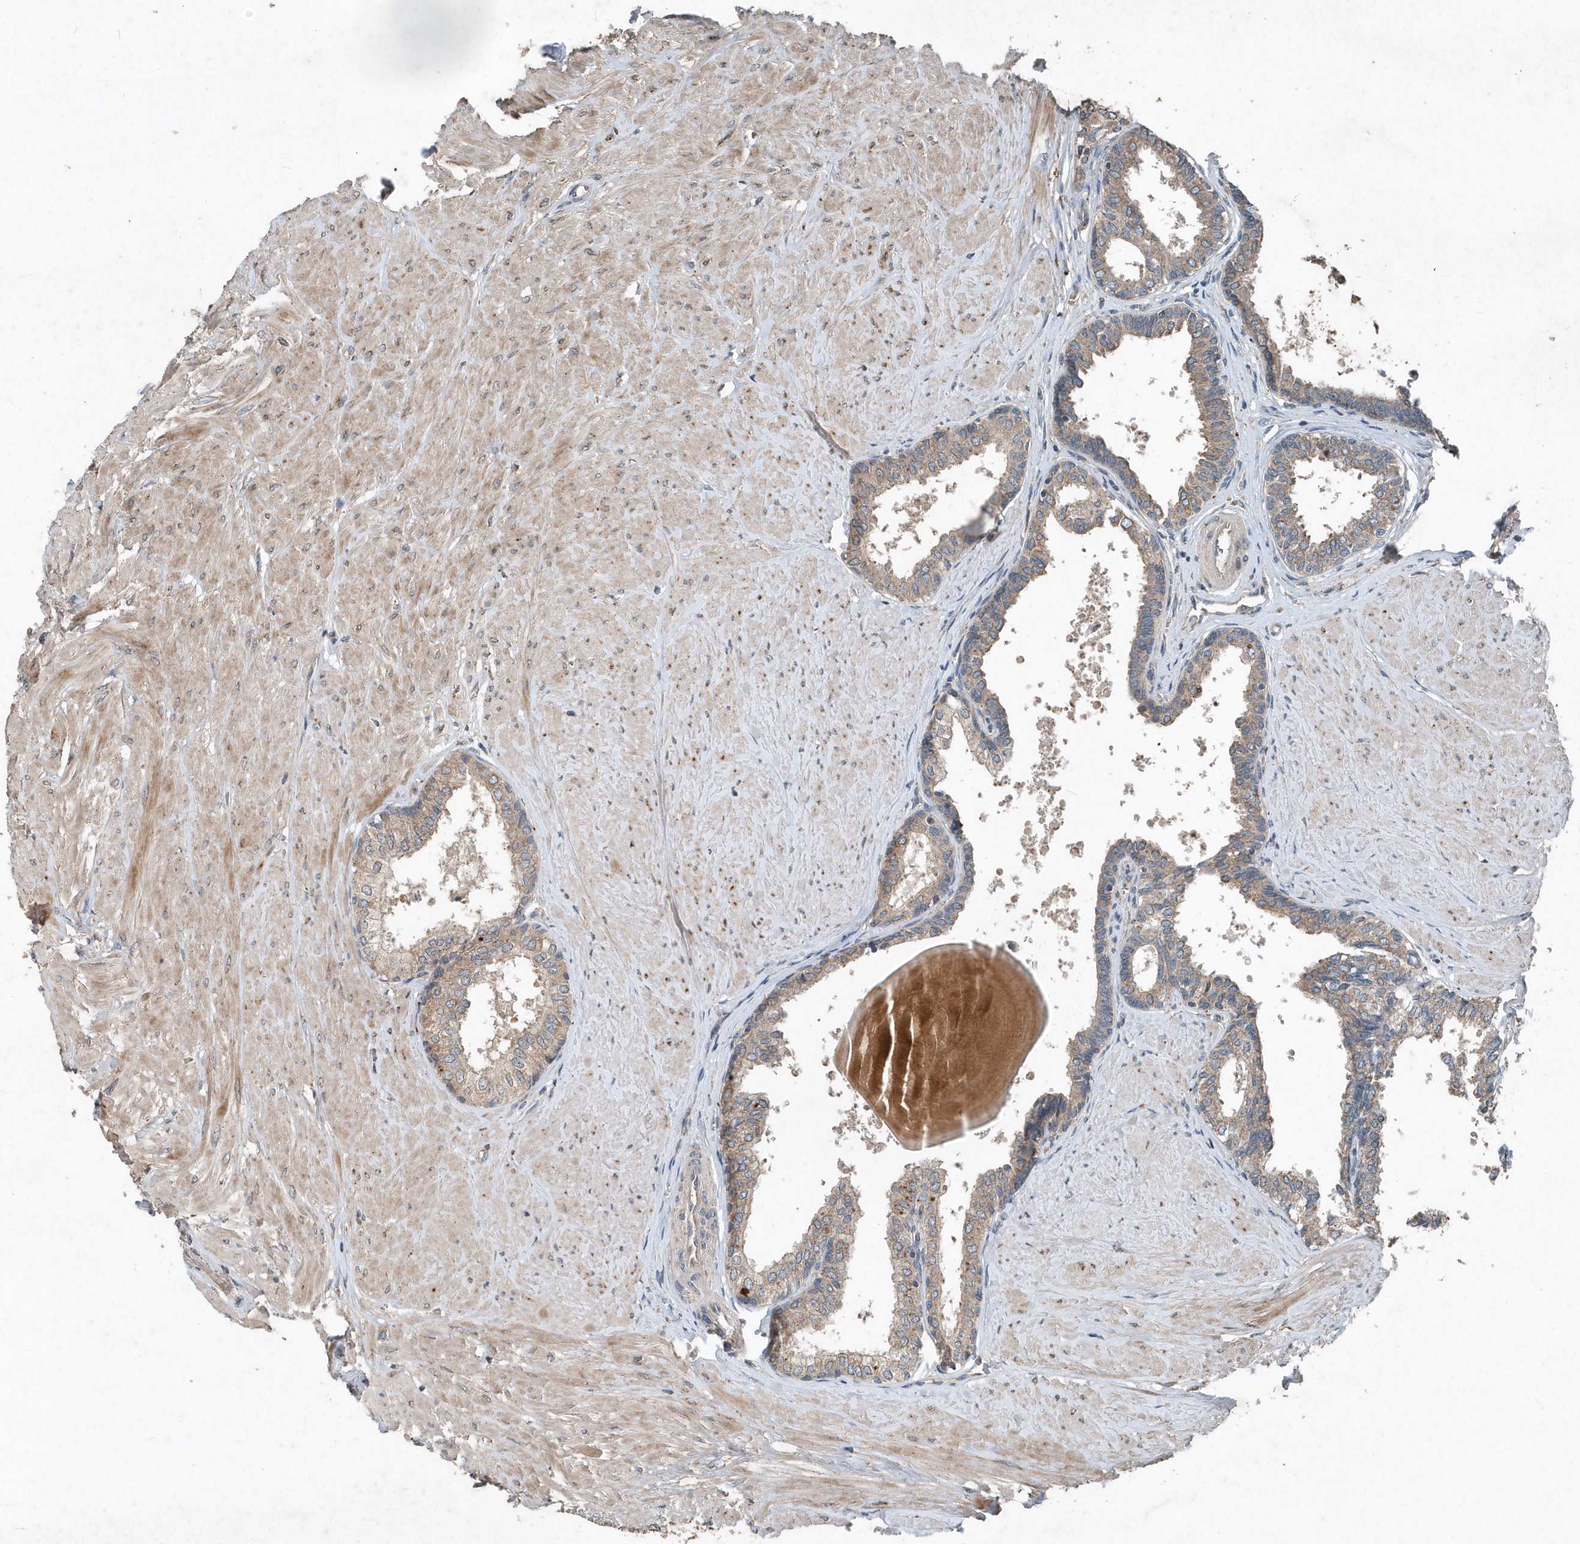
{"staining": {"intensity": "weak", "quantity": "25%-75%", "location": "cytoplasmic/membranous"}, "tissue": "prostate", "cell_type": "Glandular cells", "image_type": "normal", "snomed": [{"axis": "morphology", "description": "Normal tissue, NOS"}, {"axis": "topography", "description": "Prostate"}], "caption": "High-power microscopy captured an immunohistochemistry (IHC) micrograph of unremarkable prostate, revealing weak cytoplasmic/membranous staining in approximately 25%-75% of glandular cells.", "gene": "SCFD2", "patient": {"sex": "male", "age": 48}}